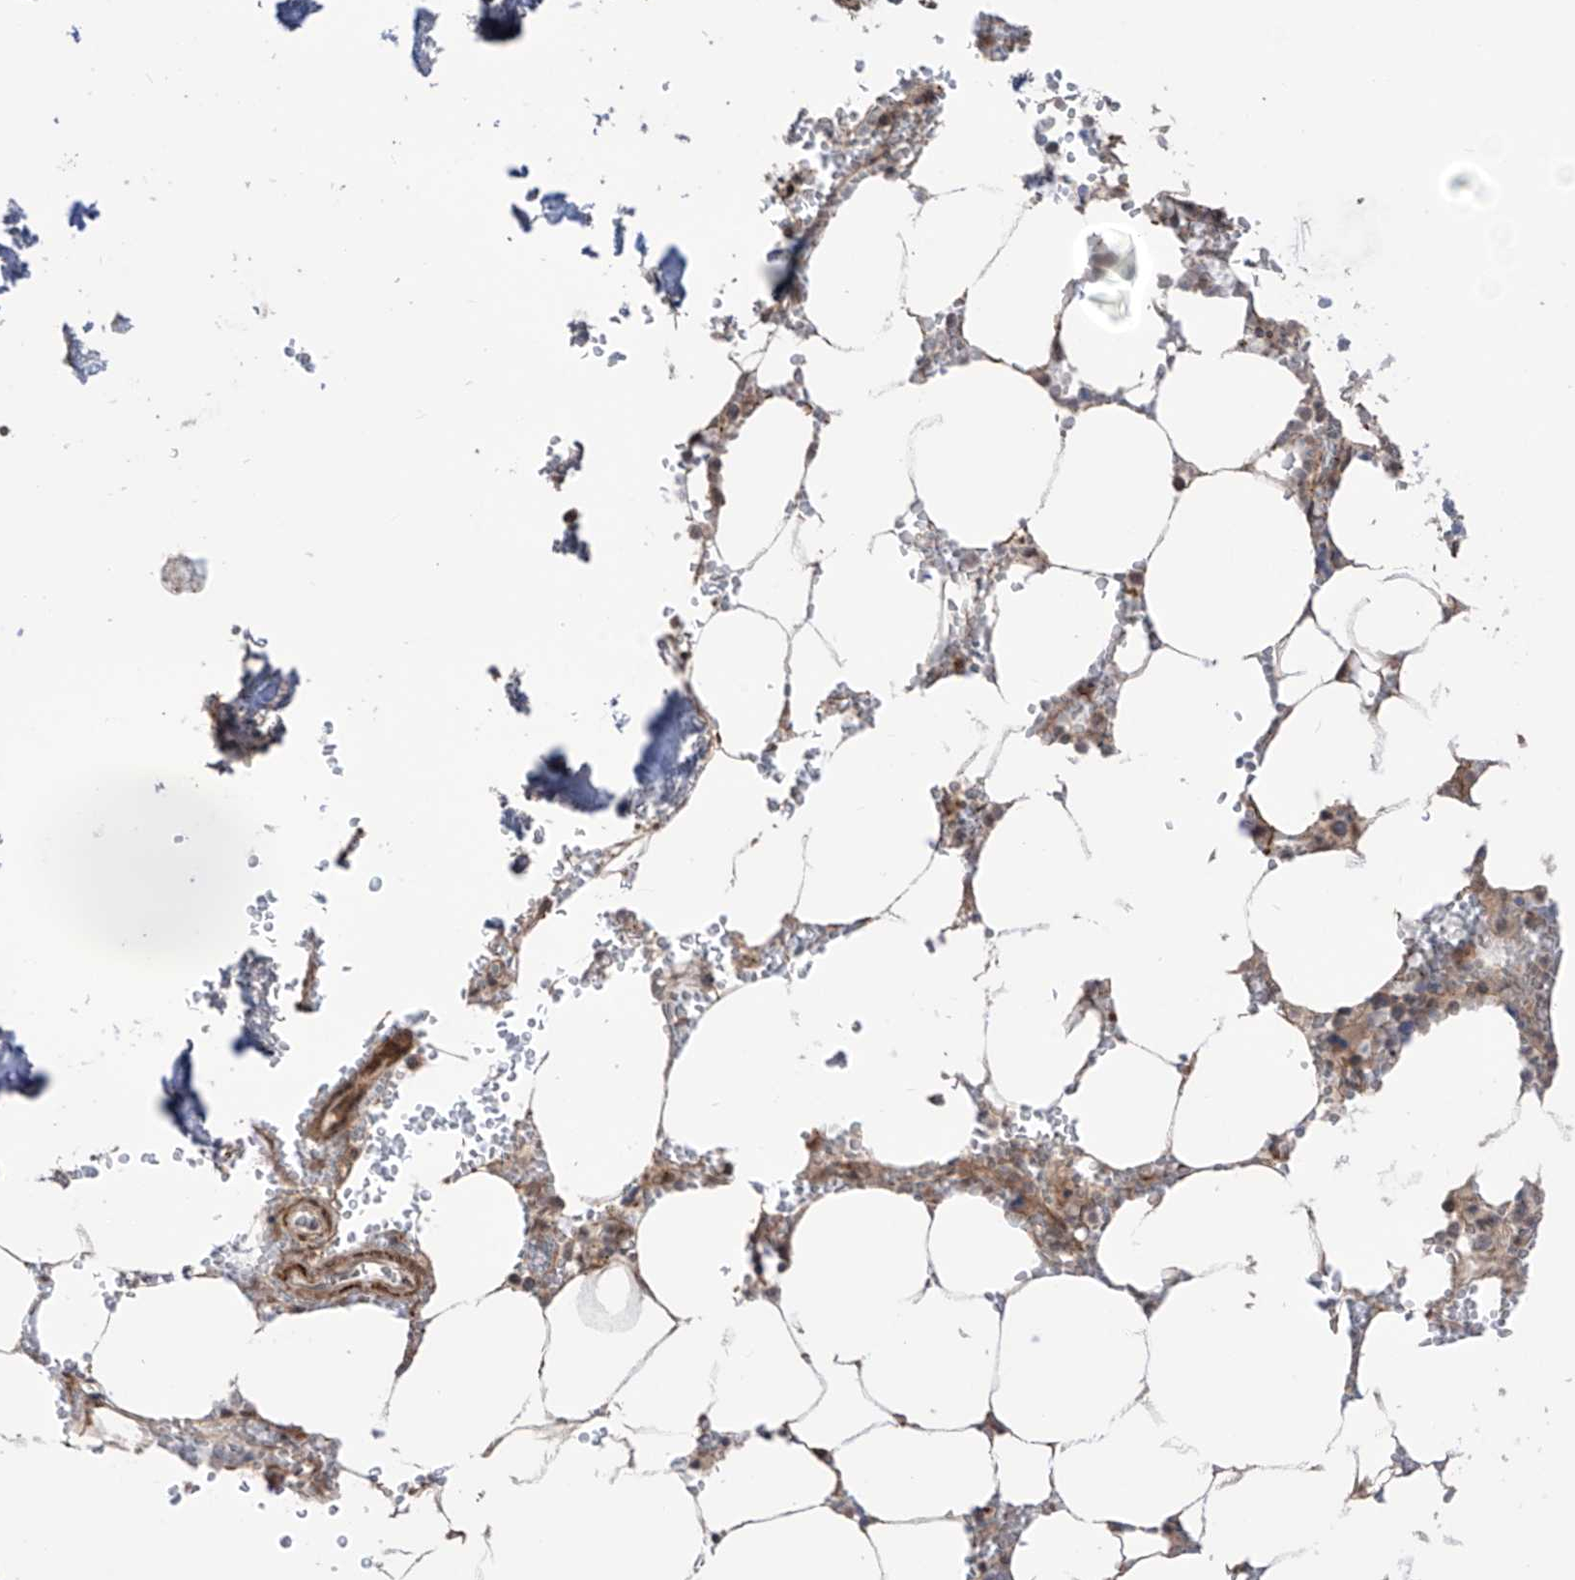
{"staining": {"intensity": "moderate", "quantity": "<25%", "location": "cytoplasmic/membranous"}, "tissue": "bone marrow", "cell_type": "Hematopoietic cells", "image_type": "normal", "snomed": [{"axis": "morphology", "description": "Normal tissue, NOS"}, {"axis": "topography", "description": "Bone marrow"}], "caption": "The micrograph shows a brown stain indicating the presence of a protein in the cytoplasmic/membranous of hematopoietic cells in bone marrow. Nuclei are stained in blue.", "gene": "LRRC74A", "patient": {"sex": "male", "age": 70}}